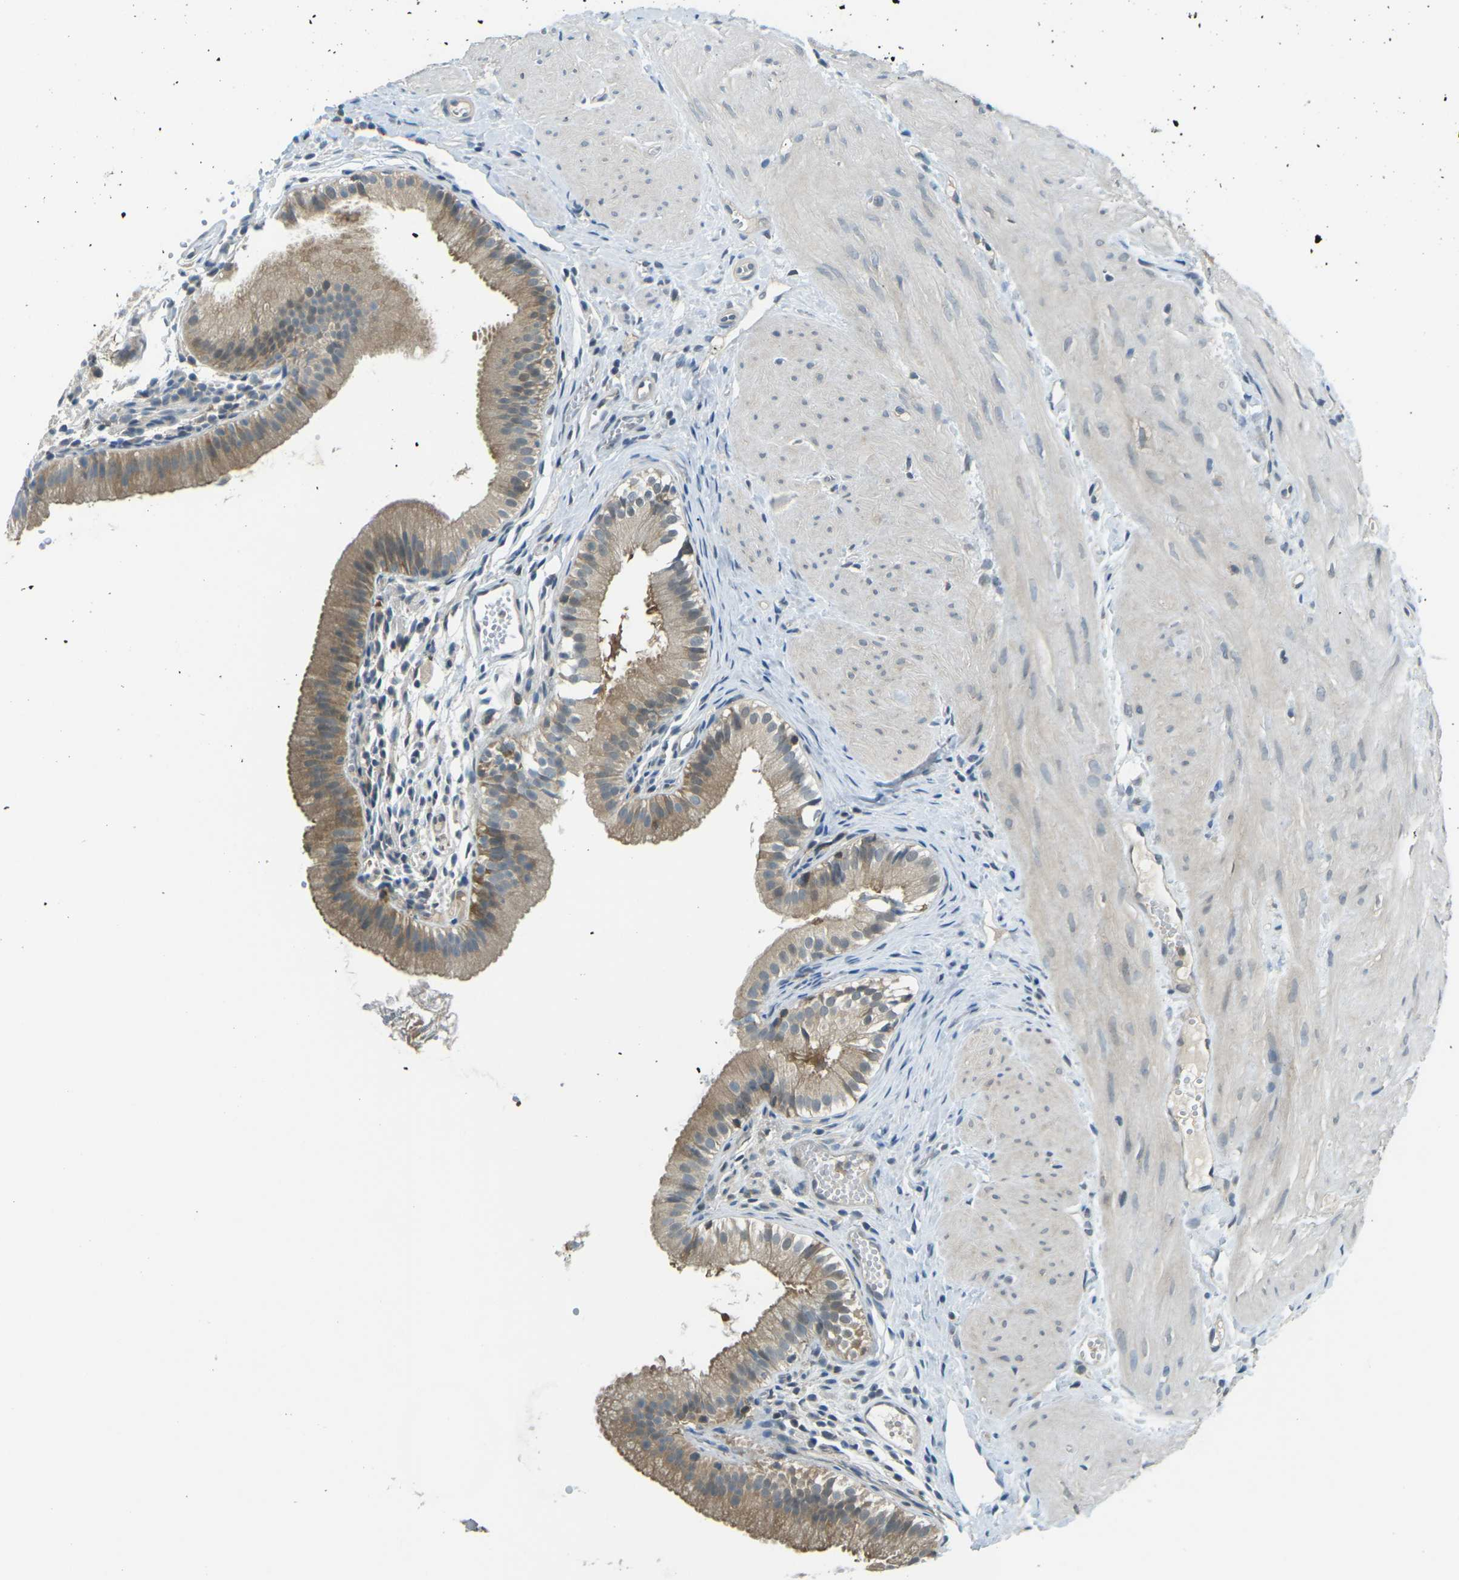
{"staining": {"intensity": "moderate", "quantity": ">75%", "location": "cytoplasmic/membranous"}, "tissue": "gallbladder", "cell_type": "Glandular cells", "image_type": "normal", "snomed": [{"axis": "morphology", "description": "Normal tissue, NOS"}, {"axis": "topography", "description": "Gallbladder"}], "caption": "Immunohistochemistry of normal gallbladder reveals medium levels of moderate cytoplasmic/membranous staining in about >75% of glandular cells.", "gene": "PIEZO2", "patient": {"sex": "female", "age": 26}}